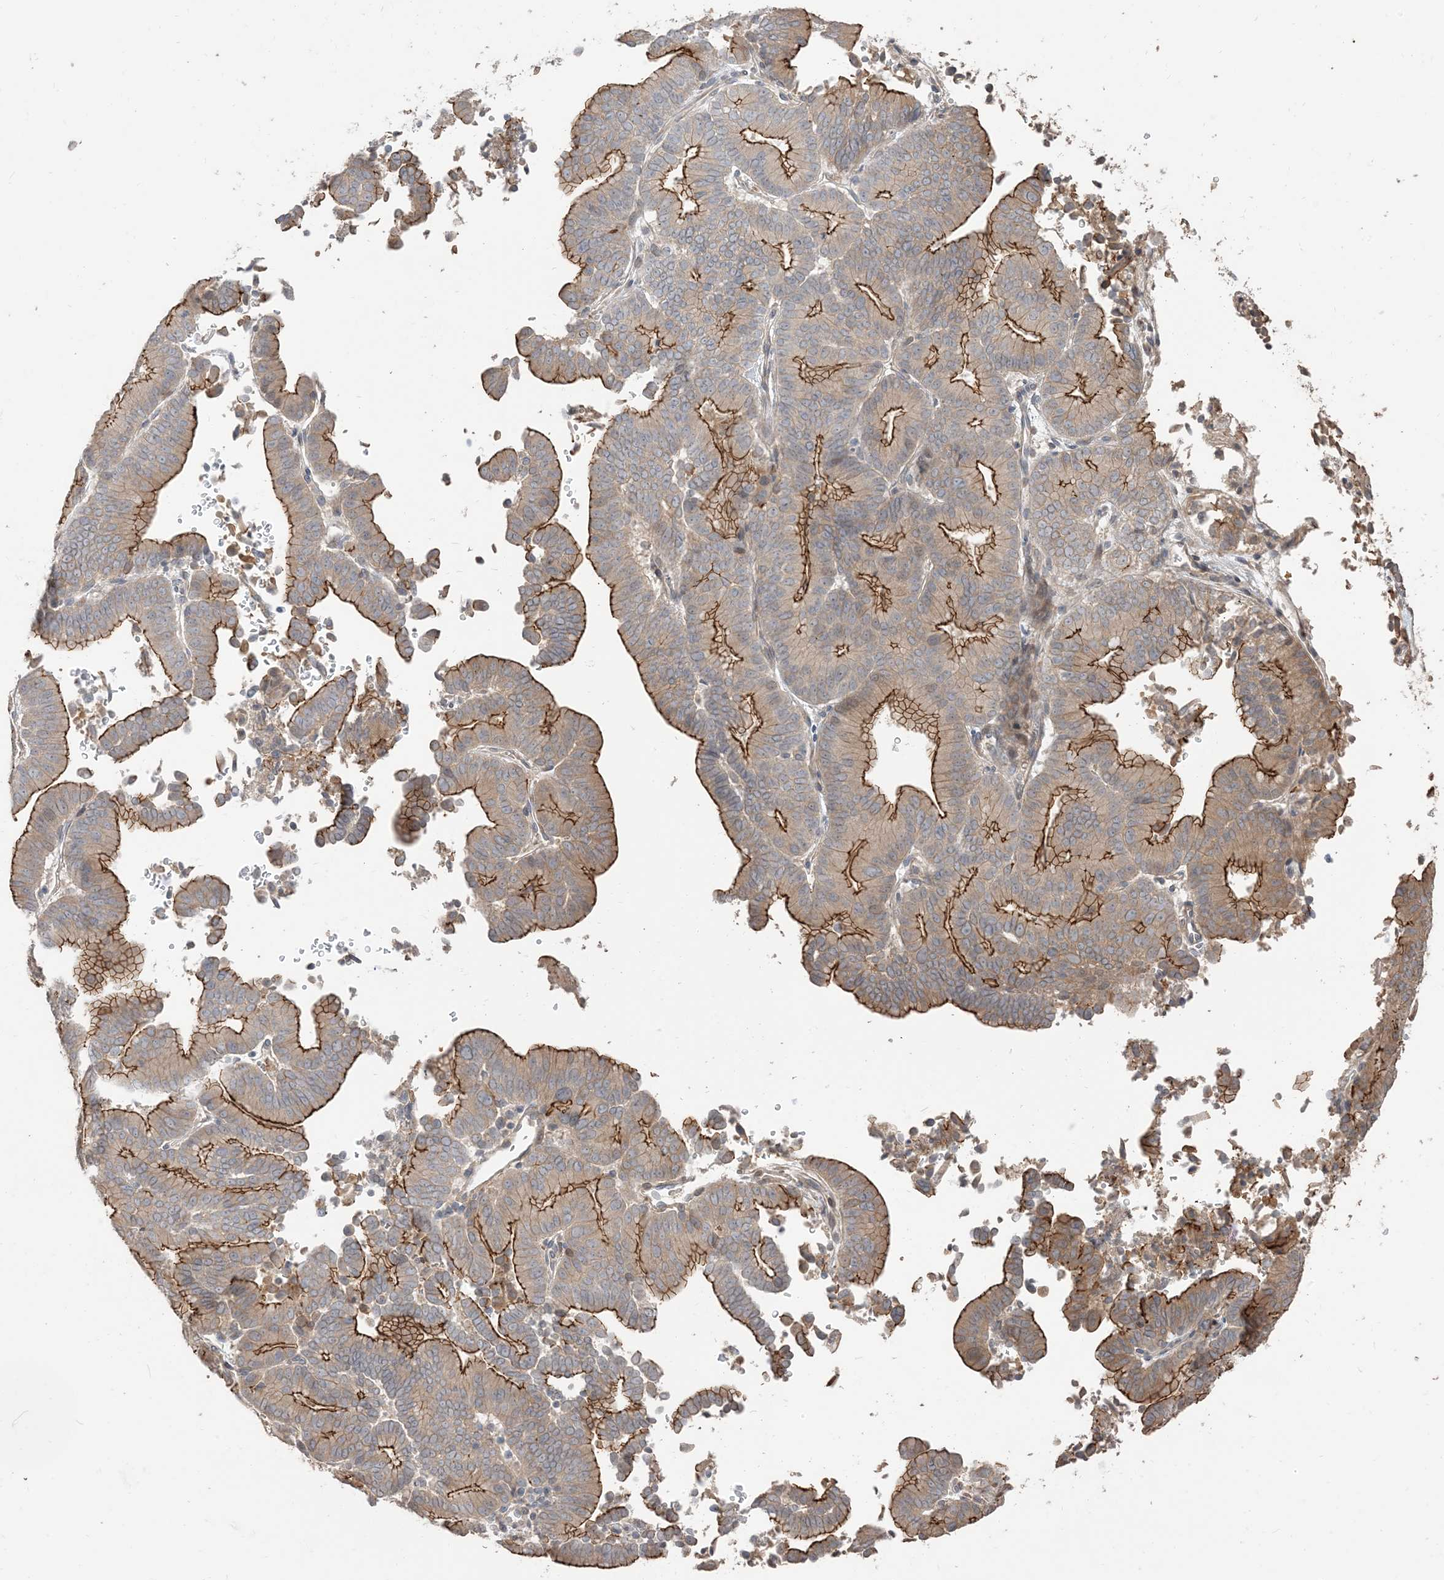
{"staining": {"intensity": "strong", "quantity": "25%-75%", "location": "cytoplasmic/membranous"}, "tissue": "liver cancer", "cell_type": "Tumor cells", "image_type": "cancer", "snomed": [{"axis": "morphology", "description": "Cholangiocarcinoma"}, {"axis": "topography", "description": "Liver"}], "caption": "Protein staining displays strong cytoplasmic/membranous positivity in approximately 25%-75% of tumor cells in liver cancer. (DAB = brown stain, brightfield microscopy at high magnification).", "gene": "RNF175", "patient": {"sex": "female", "age": 75}}